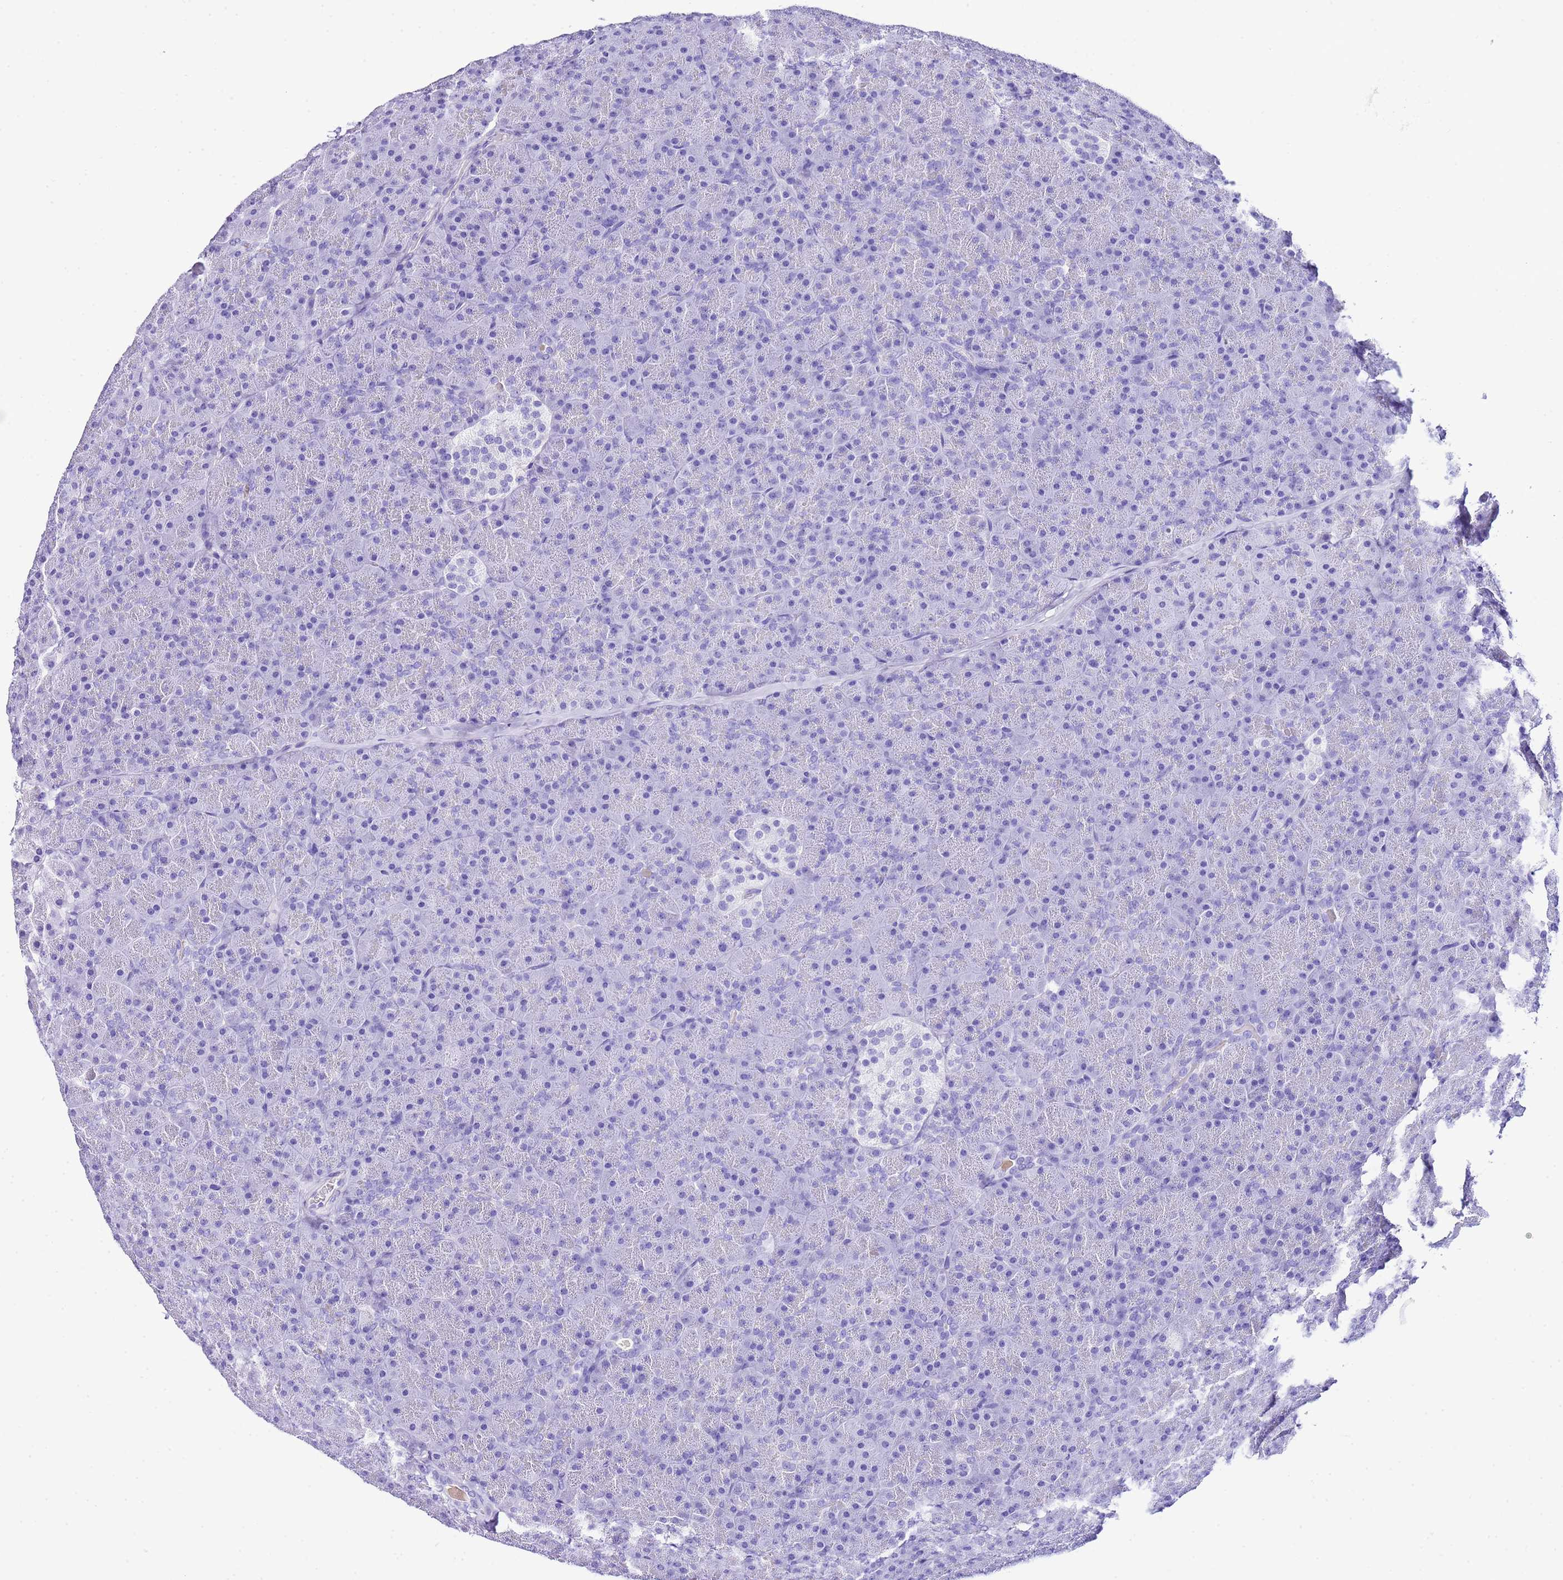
{"staining": {"intensity": "negative", "quantity": "none", "location": "none"}, "tissue": "pancreas", "cell_type": "Exocrine glandular cells", "image_type": "normal", "snomed": [{"axis": "morphology", "description": "Normal tissue, NOS"}, {"axis": "topography", "description": "Pancreas"}], "caption": "There is no significant positivity in exocrine glandular cells of pancreas. (DAB (3,3'-diaminobenzidine) IHC with hematoxylin counter stain).", "gene": "KCNC1", "patient": {"sex": "male", "age": 36}}